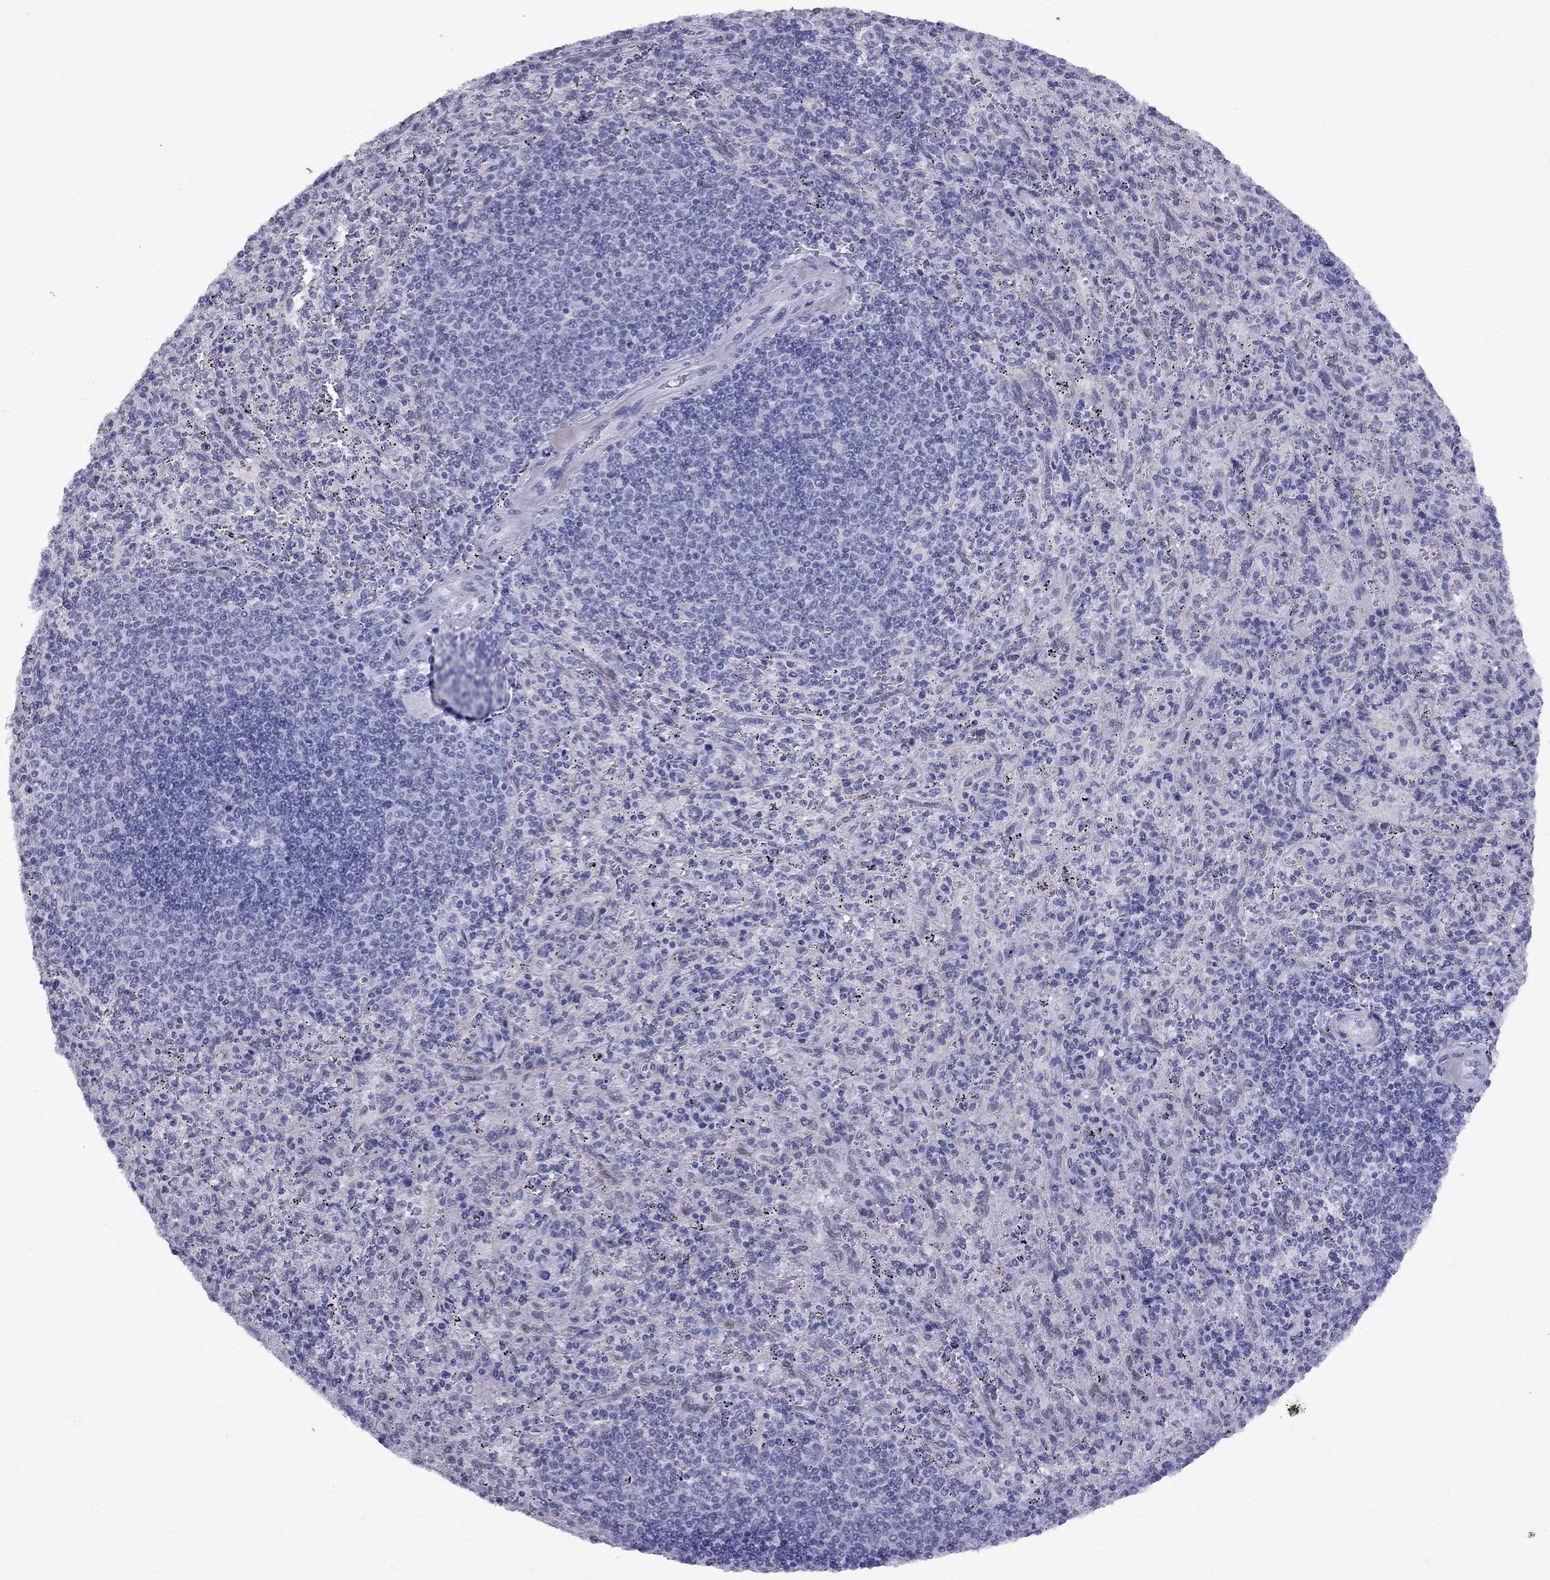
{"staining": {"intensity": "negative", "quantity": "none", "location": "none"}, "tissue": "spleen", "cell_type": "Cells in red pulp", "image_type": "normal", "snomed": [{"axis": "morphology", "description": "Normal tissue, NOS"}, {"axis": "topography", "description": "Spleen"}], "caption": "This histopathology image is of unremarkable spleen stained with immunohistochemistry (IHC) to label a protein in brown with the nuclei are counter-stained blue. There is no positivity in cells in red pulp.", "gene": "FSCN3", "patient": {"sex": "male", "age": 57}}